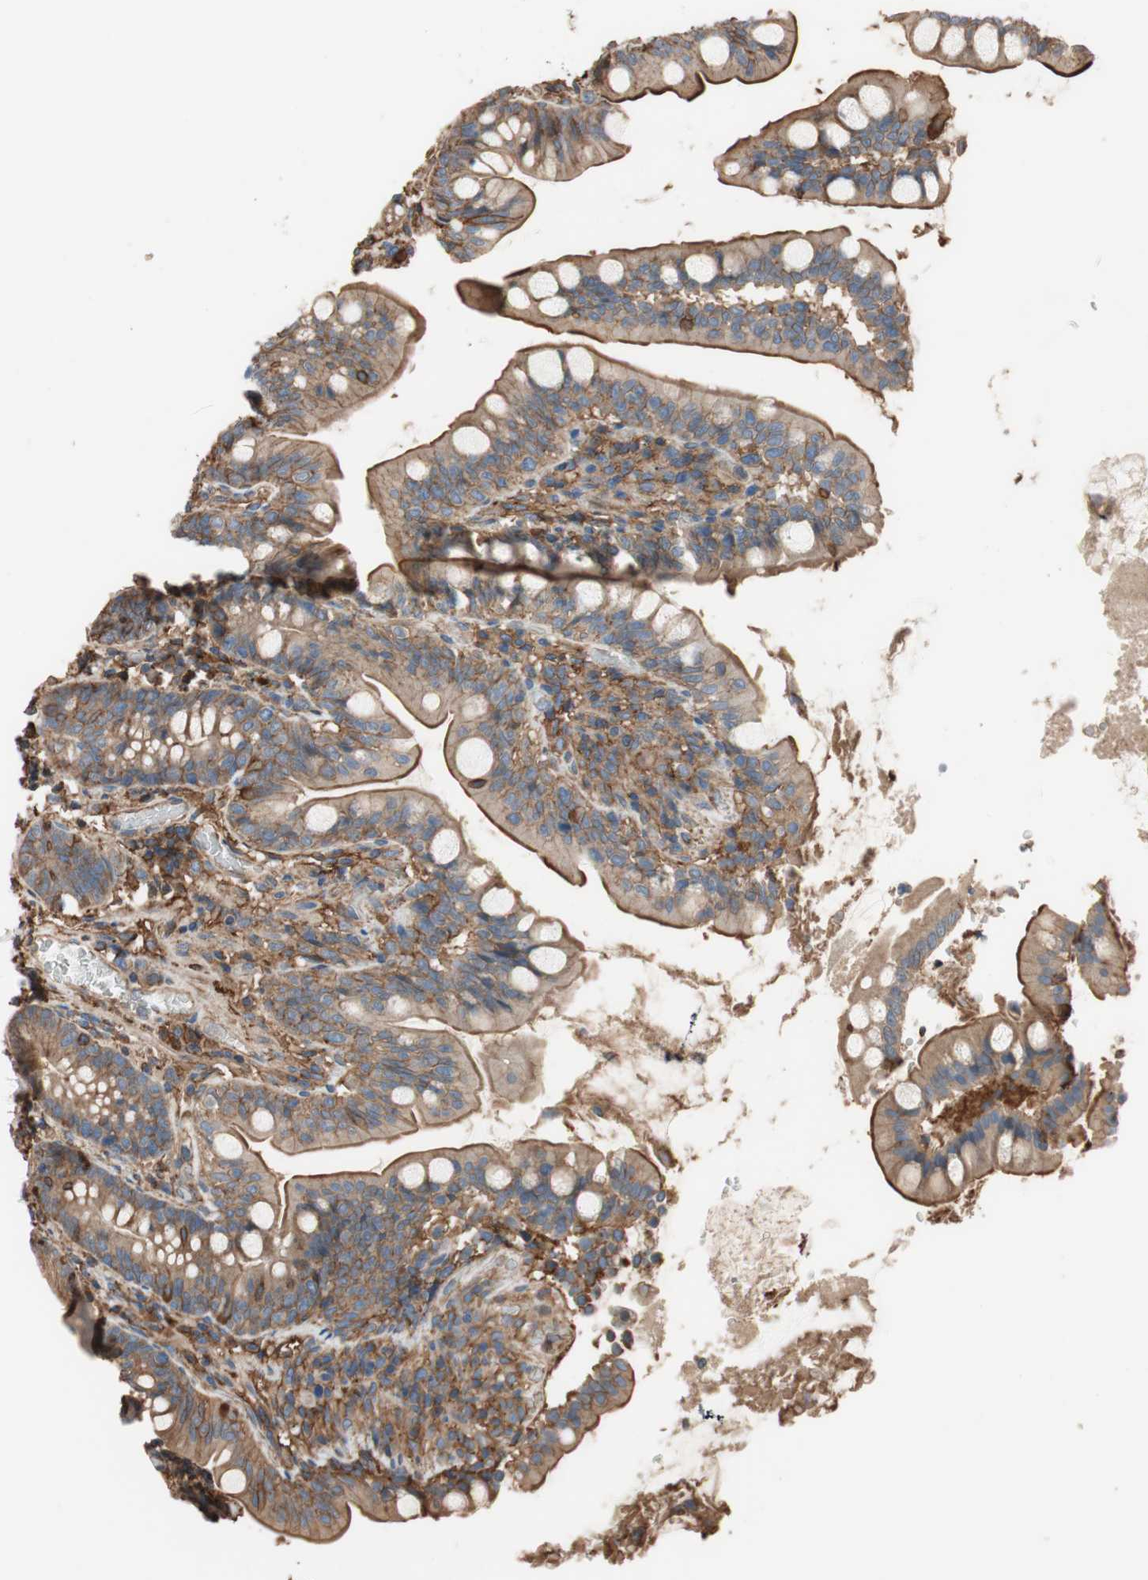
{"staining": {"intensity": "moderate", "quantity": ">75%", "location": "cytoplasmic/membranous"}, "tissue": "small intestine", "cell_type": "Glandular cells", "image_type": "normal", "snomed": [{"axis": "morphology", "description": "Normal tissue, NOS"}, {"axis": "topography", "description": "Small intestine"}], "caption": "A high-resolution histopathology image shows IHC staining of normal small intestine, which exhibits moderate cytoplasmic/membranous expression in about >75% of glandular cells. (DAB IHC, brown staining for protein, blue staining for nuclei).", "gene": "IL1RL1", "patient": {"sex": "female", "age": 56}}